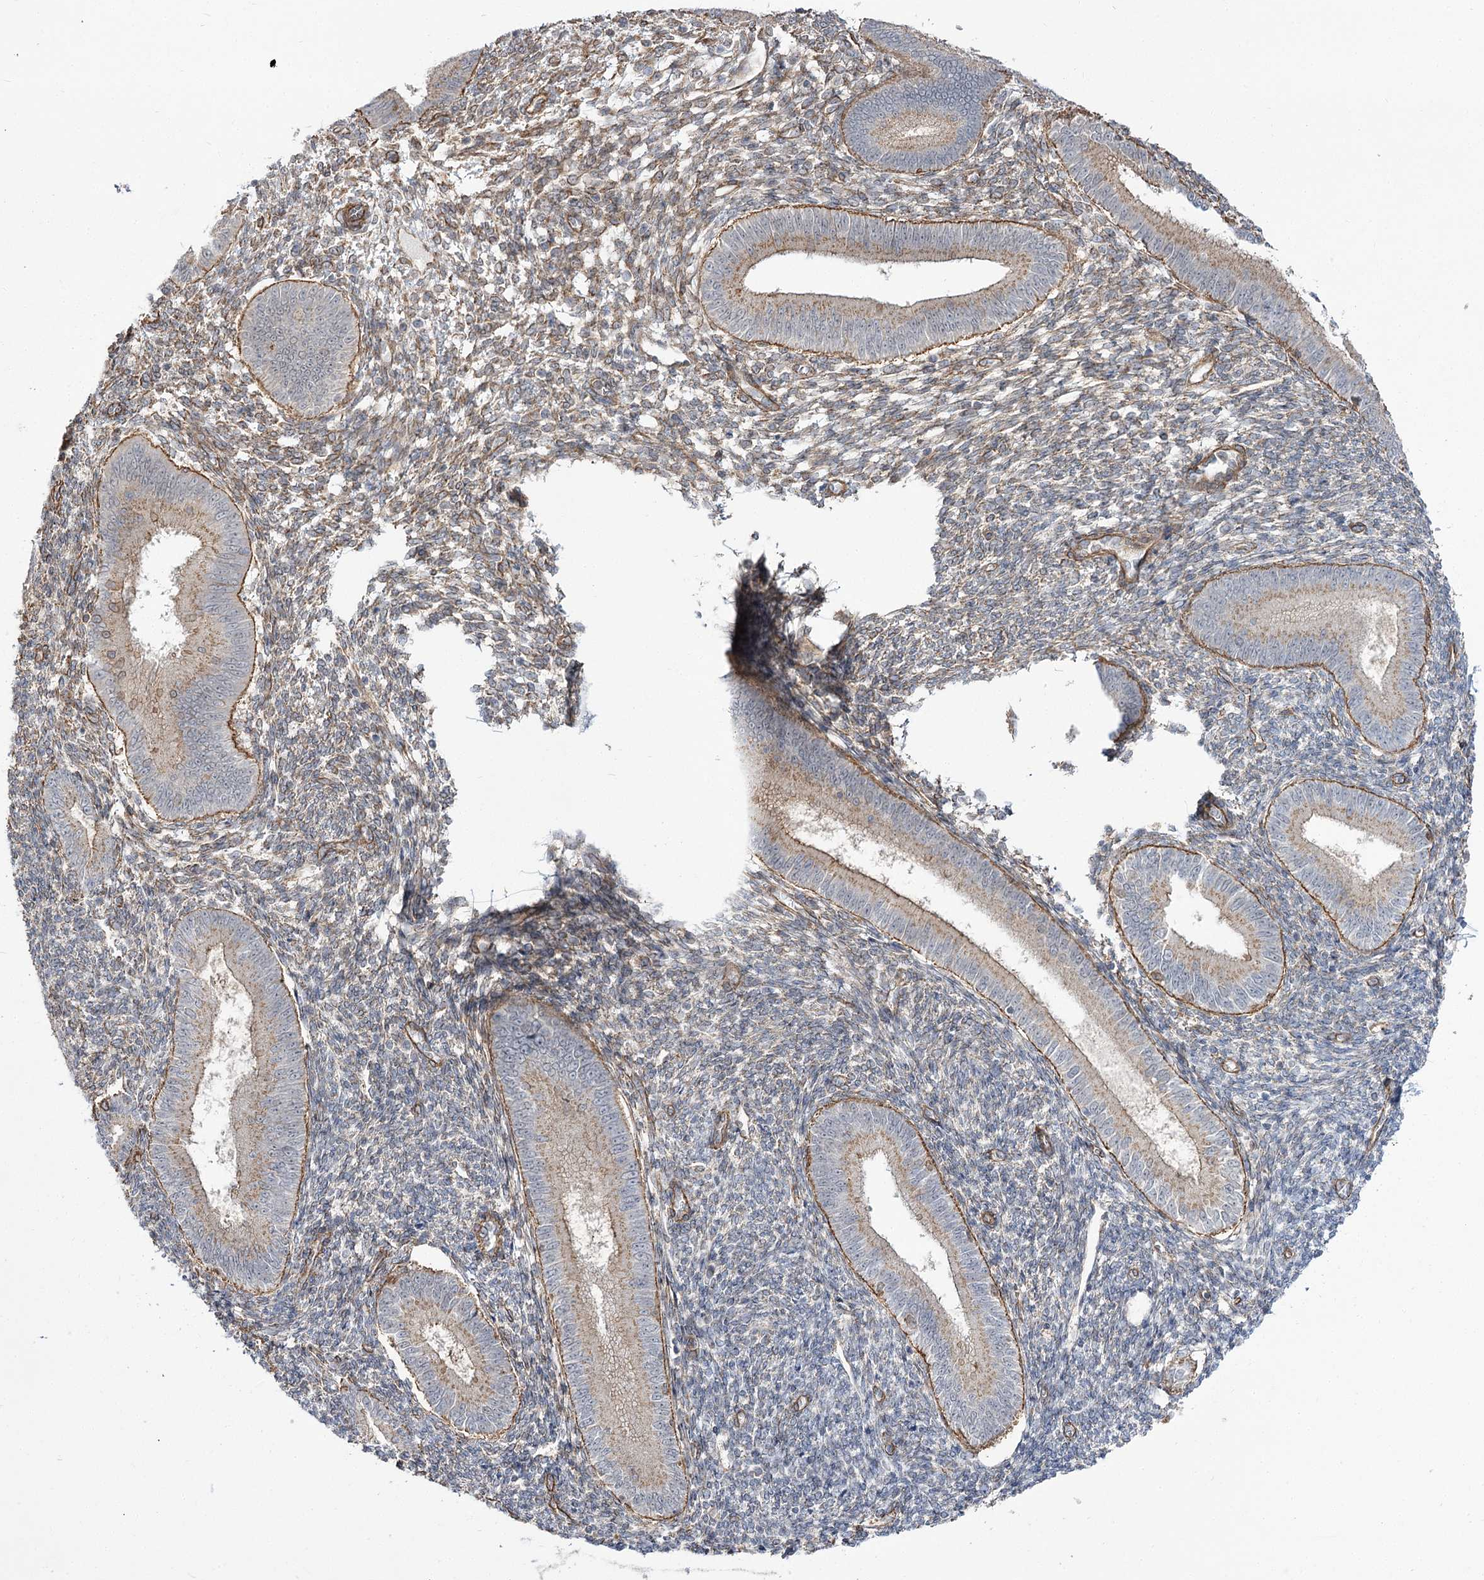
{"staining": {"intensity": "weak", "quantity": "<25%", "location": "cytoplasmic/membranous"}, "tissue": "endometrium", "cell_type": "Cells in endometrial stroma", "image_type": "normal", "snomed": [{"axis": "morphology", "description": "Normal tissue, NOS"}, {"axis": "topography", "description": "Uterus"}, {"axis": "topography", "description": "Endometrium"}], "caption": "High power microscopy photomicrograph of an IHC histopathology image of benign endometrium, revealing no significant expression in cells in endometrial stroma. The staining is performed using DAB (3,3'-diaminobenzidine) brown chromogen with nuclei counter-stained in using hematoxylin.", "gene": "SH3BP5L", "patient": {"sex": "female", "age": 48}}